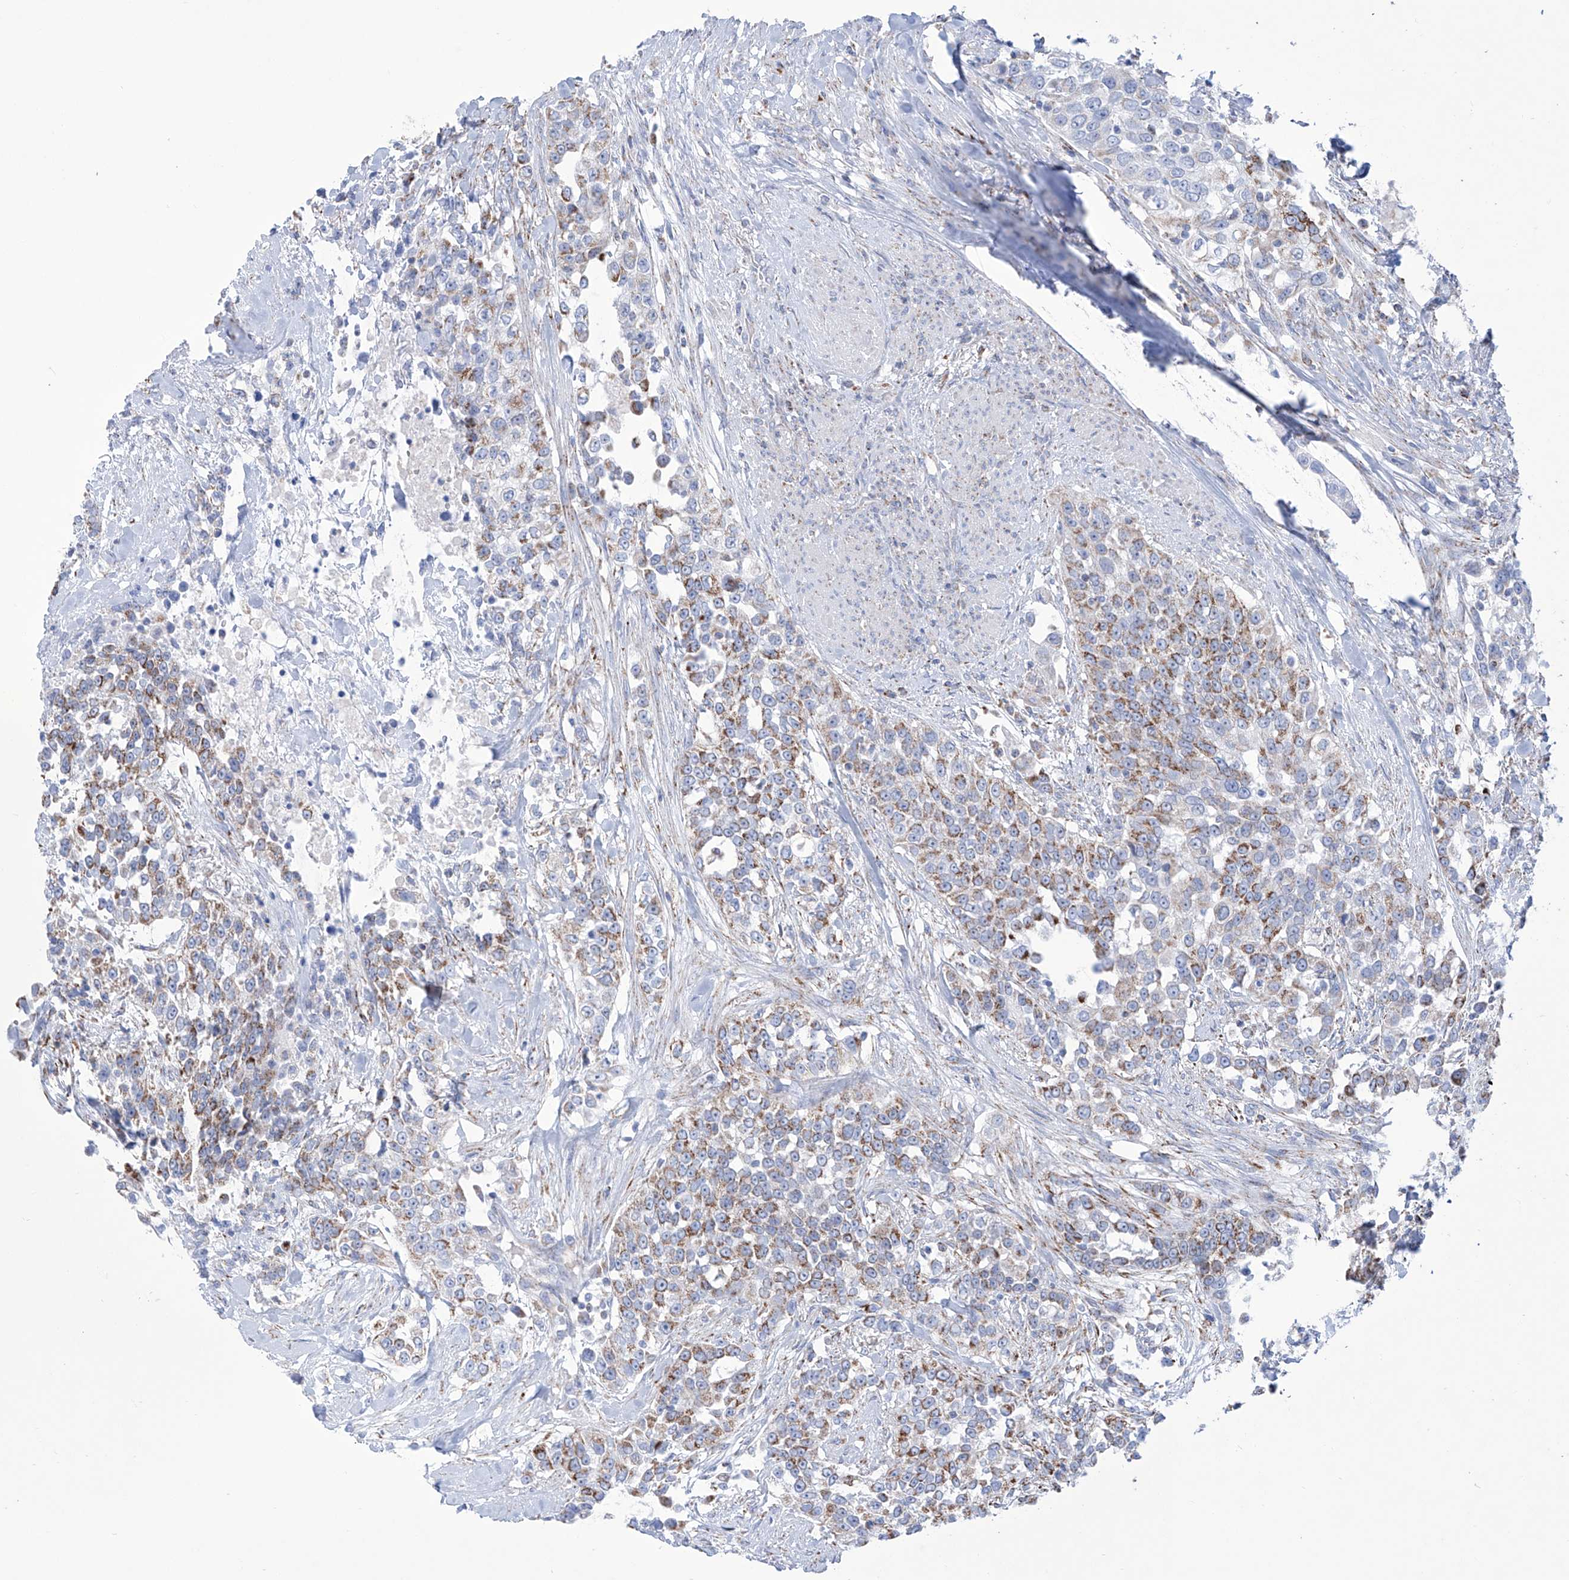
{"staining": {"intensity": "moderate", "quantity": ">75%", "location": "cytoplasmic/membranous"}, "tissue": "urothelial cancer", "cell_type": "Tumor cells", "image_type": "cancer", "snomed": [{"axis": "morphology", "description": "Urothelial carcinoma, High grade"}, {"axis": "topography", "description": "Urinary bladder"}], "caption": "Tumor cells display medium levels of moderate cytoplasmic/membranous staining in approximately >75% of cells in human urothelial carcinoma (high-grade).", "gene": "ALDH6A1", "patient": {"sex": "female", "age": 80}}